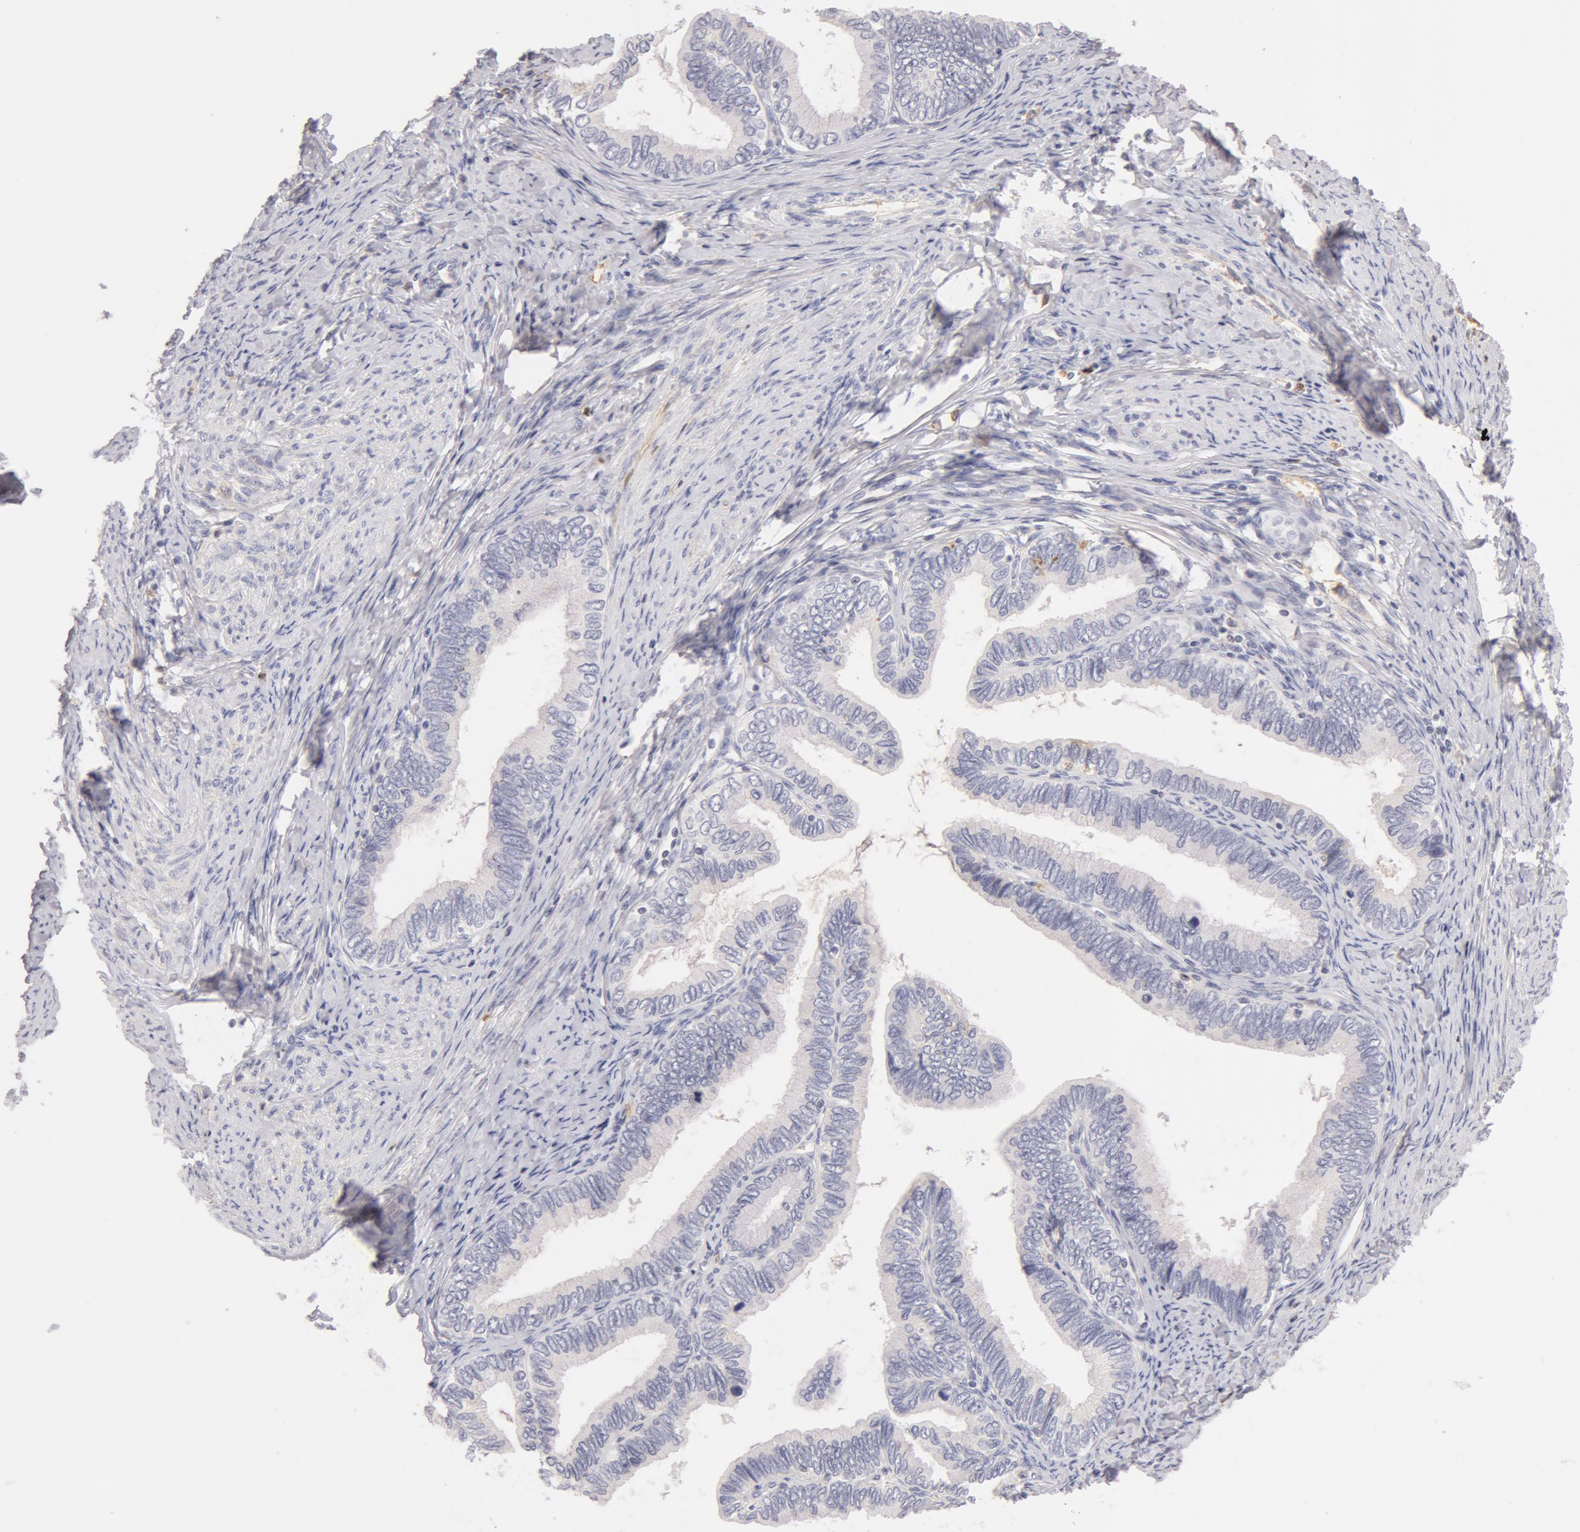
{"staining": {"intensity": "negative", "quantity": "none", "location": "none"}, "tissue": "cervical cancer", "cell_type": "Tumor cells", "image_type": "cancer", "snomed": [{"axis": "morphology", "description": "Adenocarcinoma, NOS"}, {"axis": "topography", "description": "Cervix"}], "caption": "Immunohistochemistry (IHC) photomicrograph of neoplastic tissue: cervical cancer stained with DAB shows no significant protein staining in tumor cells.", "gene": "GC", "patient": {"sex": "female", "age": 49}}